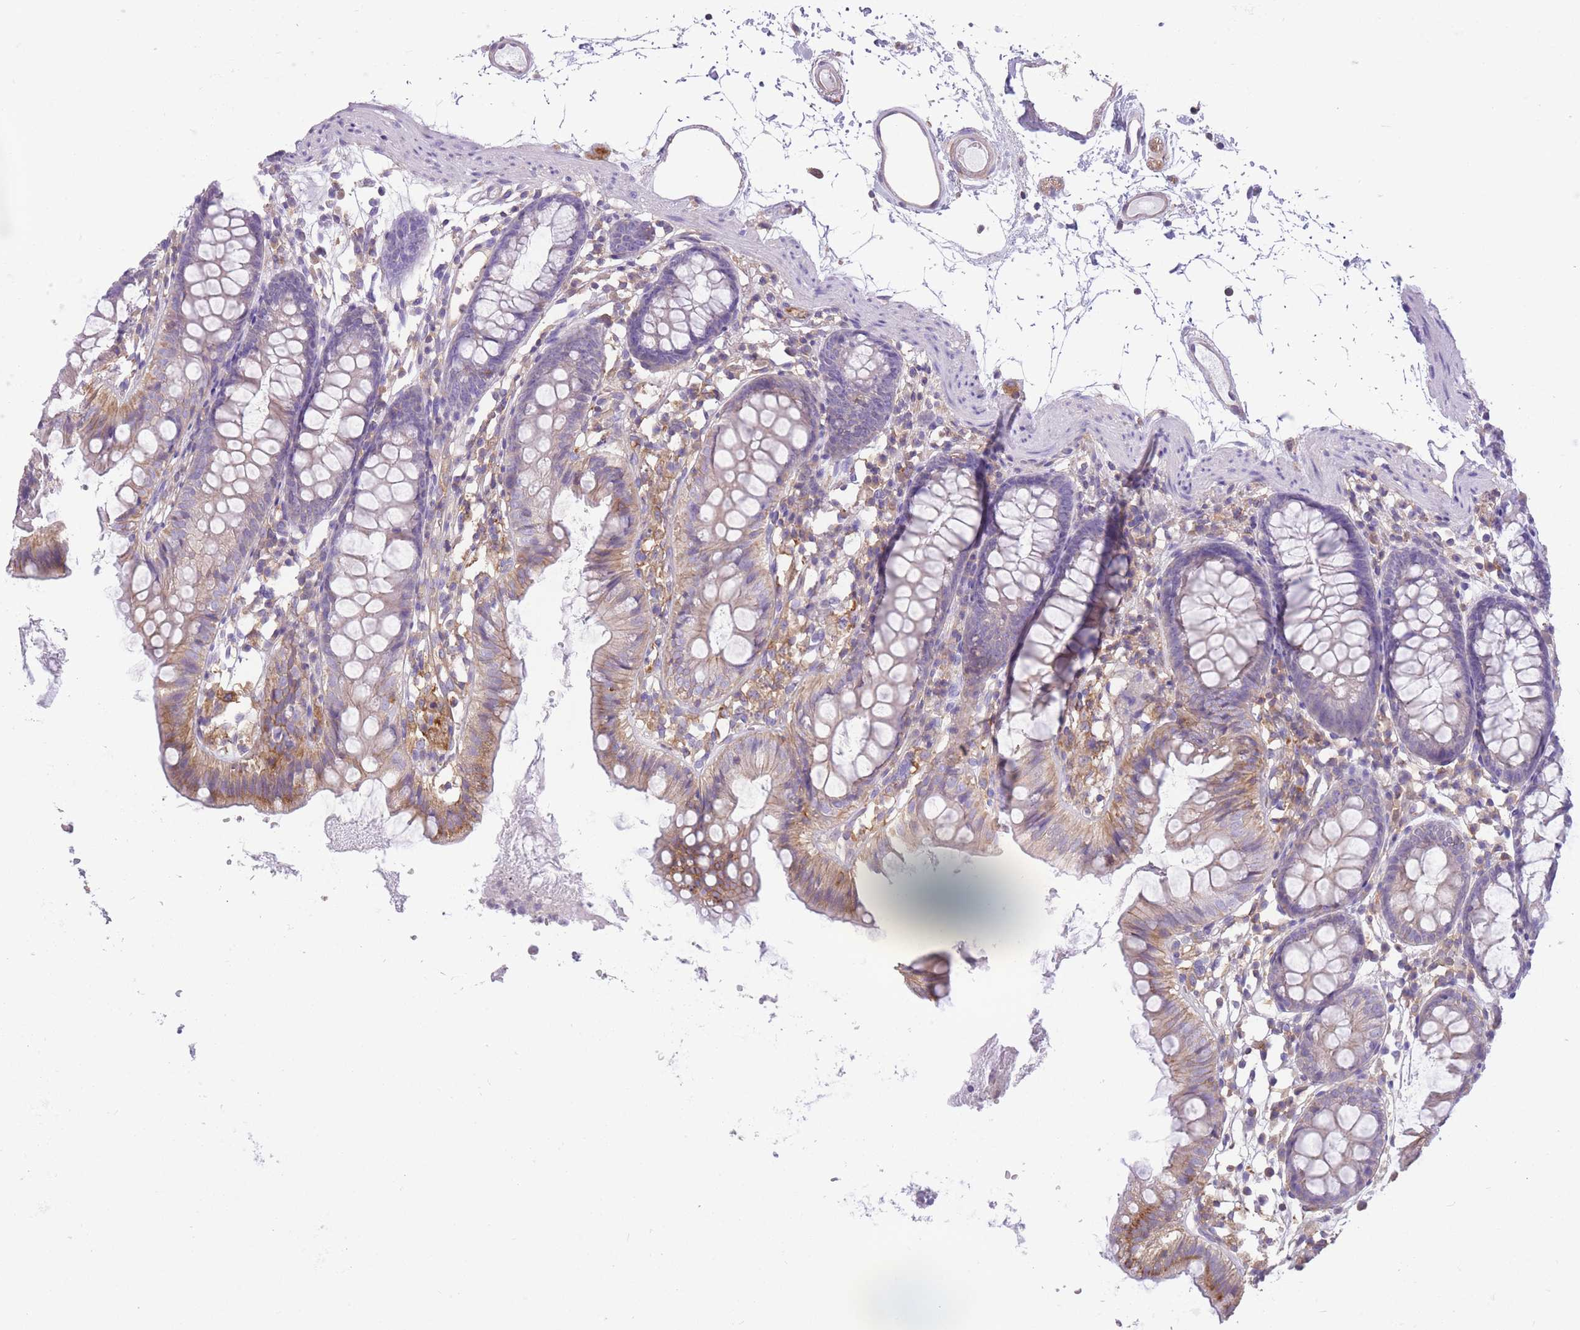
{"staining": {"intensity": "moderate", "quantity": "25%-75%", "location": "cytoplasmic/membranous"}, "tissue": "colon", "cell_type": "Endothelial cells", "image_type": "normal", "snomed": [{"axis": "morphology", "description": "Normal tissue, NOS"}, {"axis": "topography", "description": "Colon"}], "caption": "Protein expression analysis of normal colon exhibits moderate cytoplasmic/membranous expression in about 25%-75% of endothelial cells.", "gene": "PRKAR1A", "patient": {"sex": "female", "age": 84}}